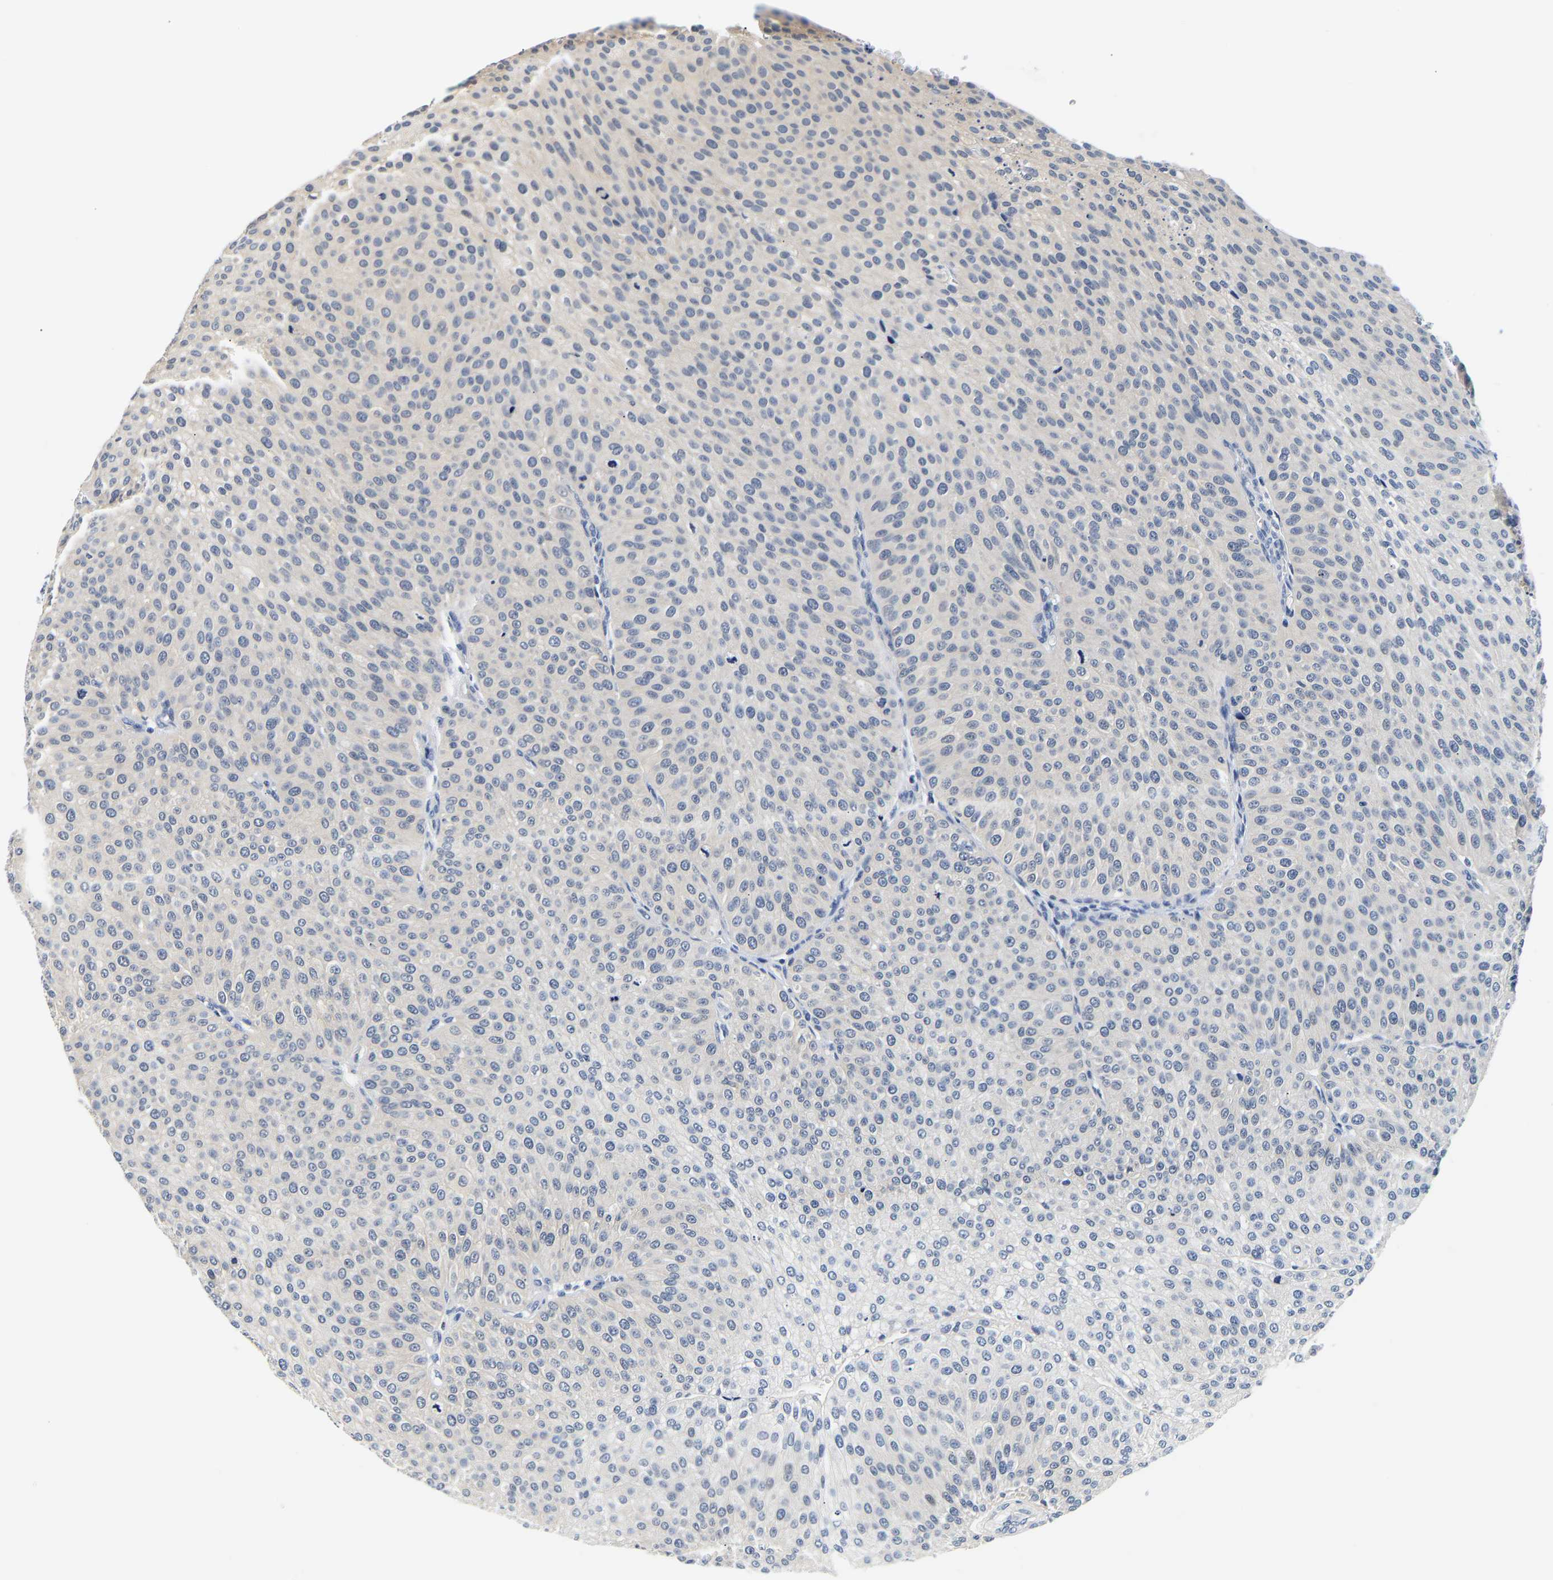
{"staining": {"intensity": "weak", "quantity": "<25%", "location": "cytoplasmic/membranous"}, "tissue": "urothelial cancer", "cell_type": "Tumor cells", "image_type": "cancer", "snomed": [{"axis": "morphology", "description": "Urothelial carcinoma, Low grade"}, {"axis": "topography", "description": "Smooth muscle"}, {"axis": "topography", "description": "Urinary bladder"}], "caption": "Urothelial carcinoma (low-grade) stained for a protein using immunohistochemistry exhibits no staining tumor cells.", "gene": "UCHL3", "patient": {"sex": "male", "age": 60}}